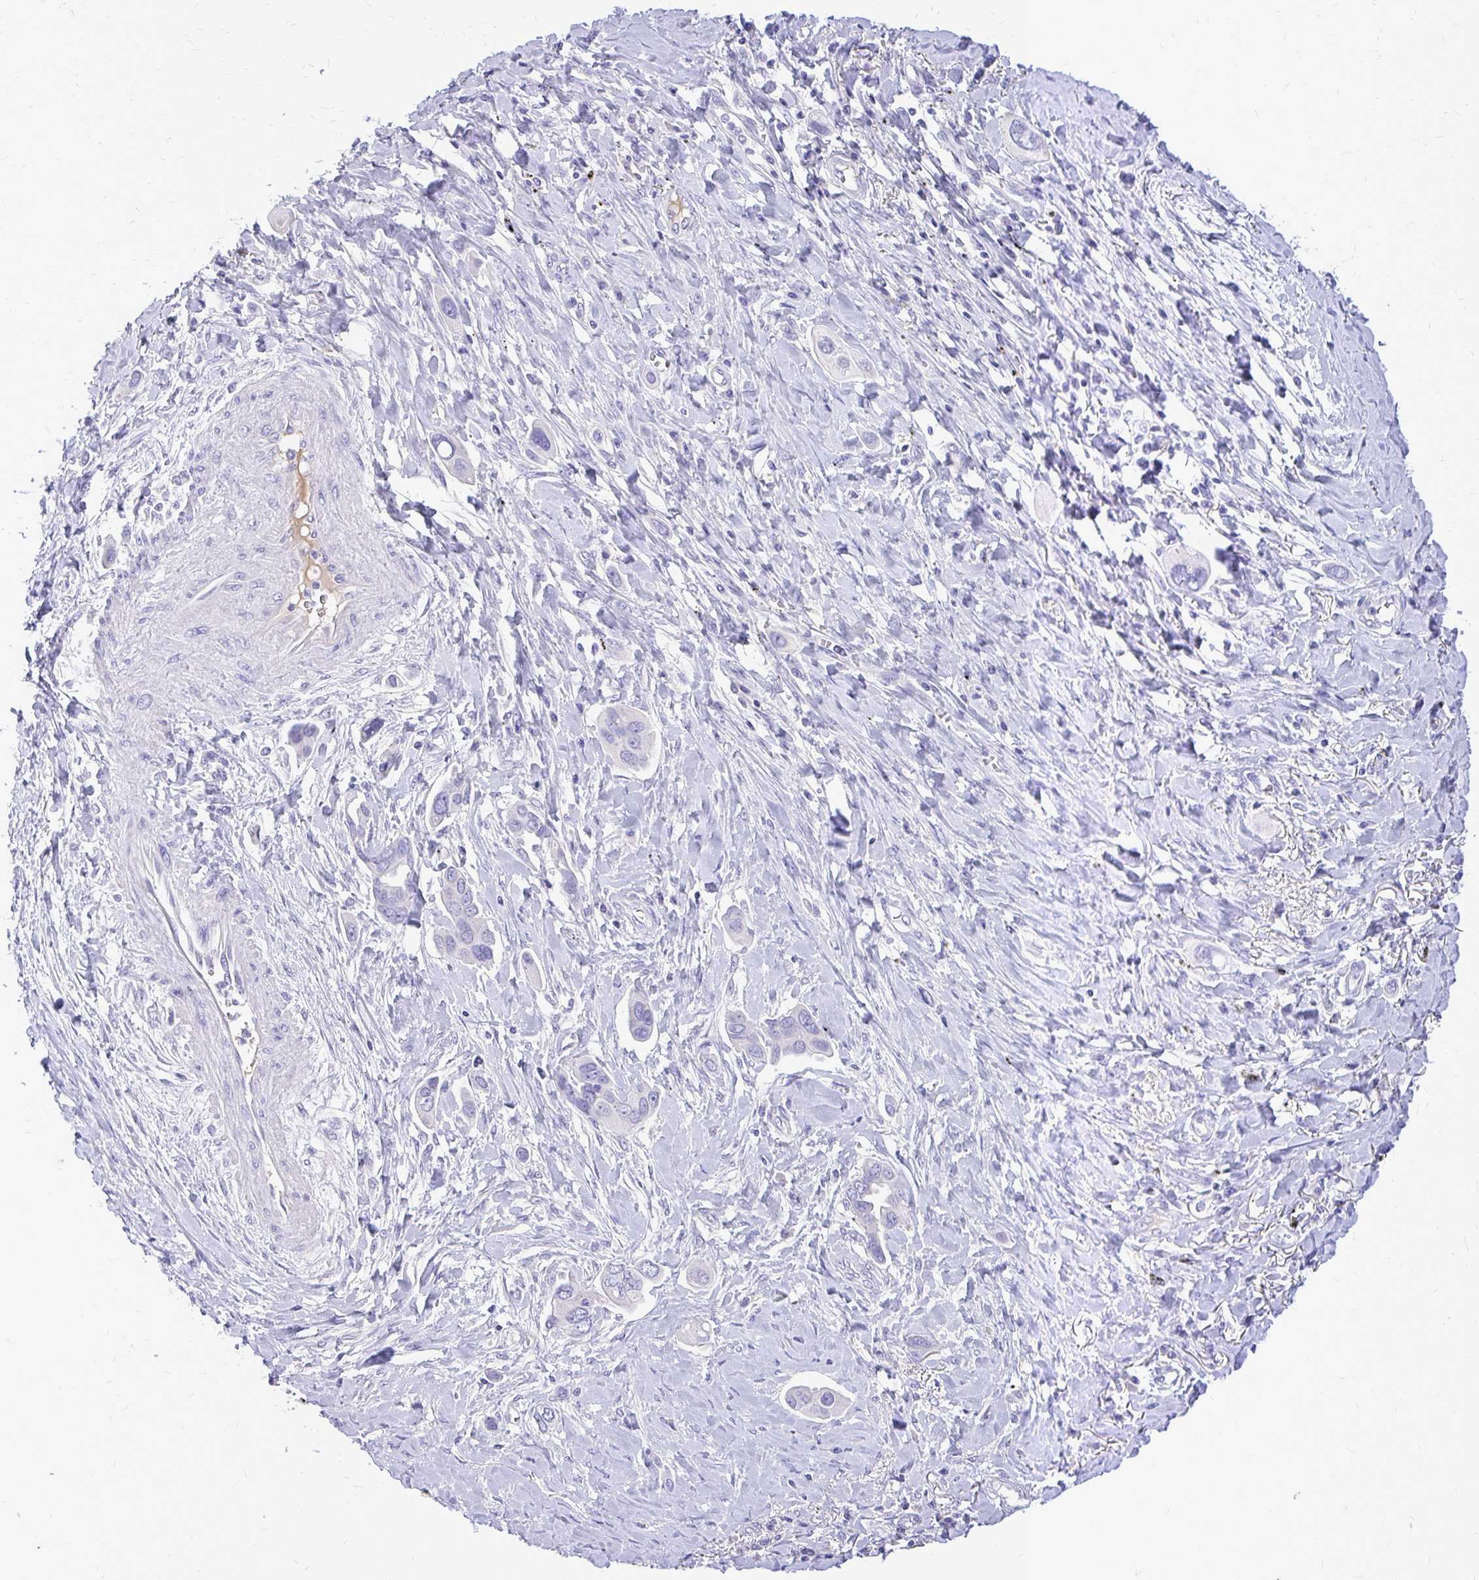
{"staining": {"intensity": "negative", "quantity": "none", "location": "none"}, "tissue": "lung cancer", "cell_type": "Tumor cells", "image_type": "cancer", "snomed": [{"axis": "morphology", "description": "Adenocarcinoma, NOS"}, {"axis": "topography", "description": "Lung"}], "caption": "The histopathology image reveals no significant staining in tumor cells of lung cancer.", "gene": "MAP1LC3A", "patient": {"sex": "male", "age": 76}}